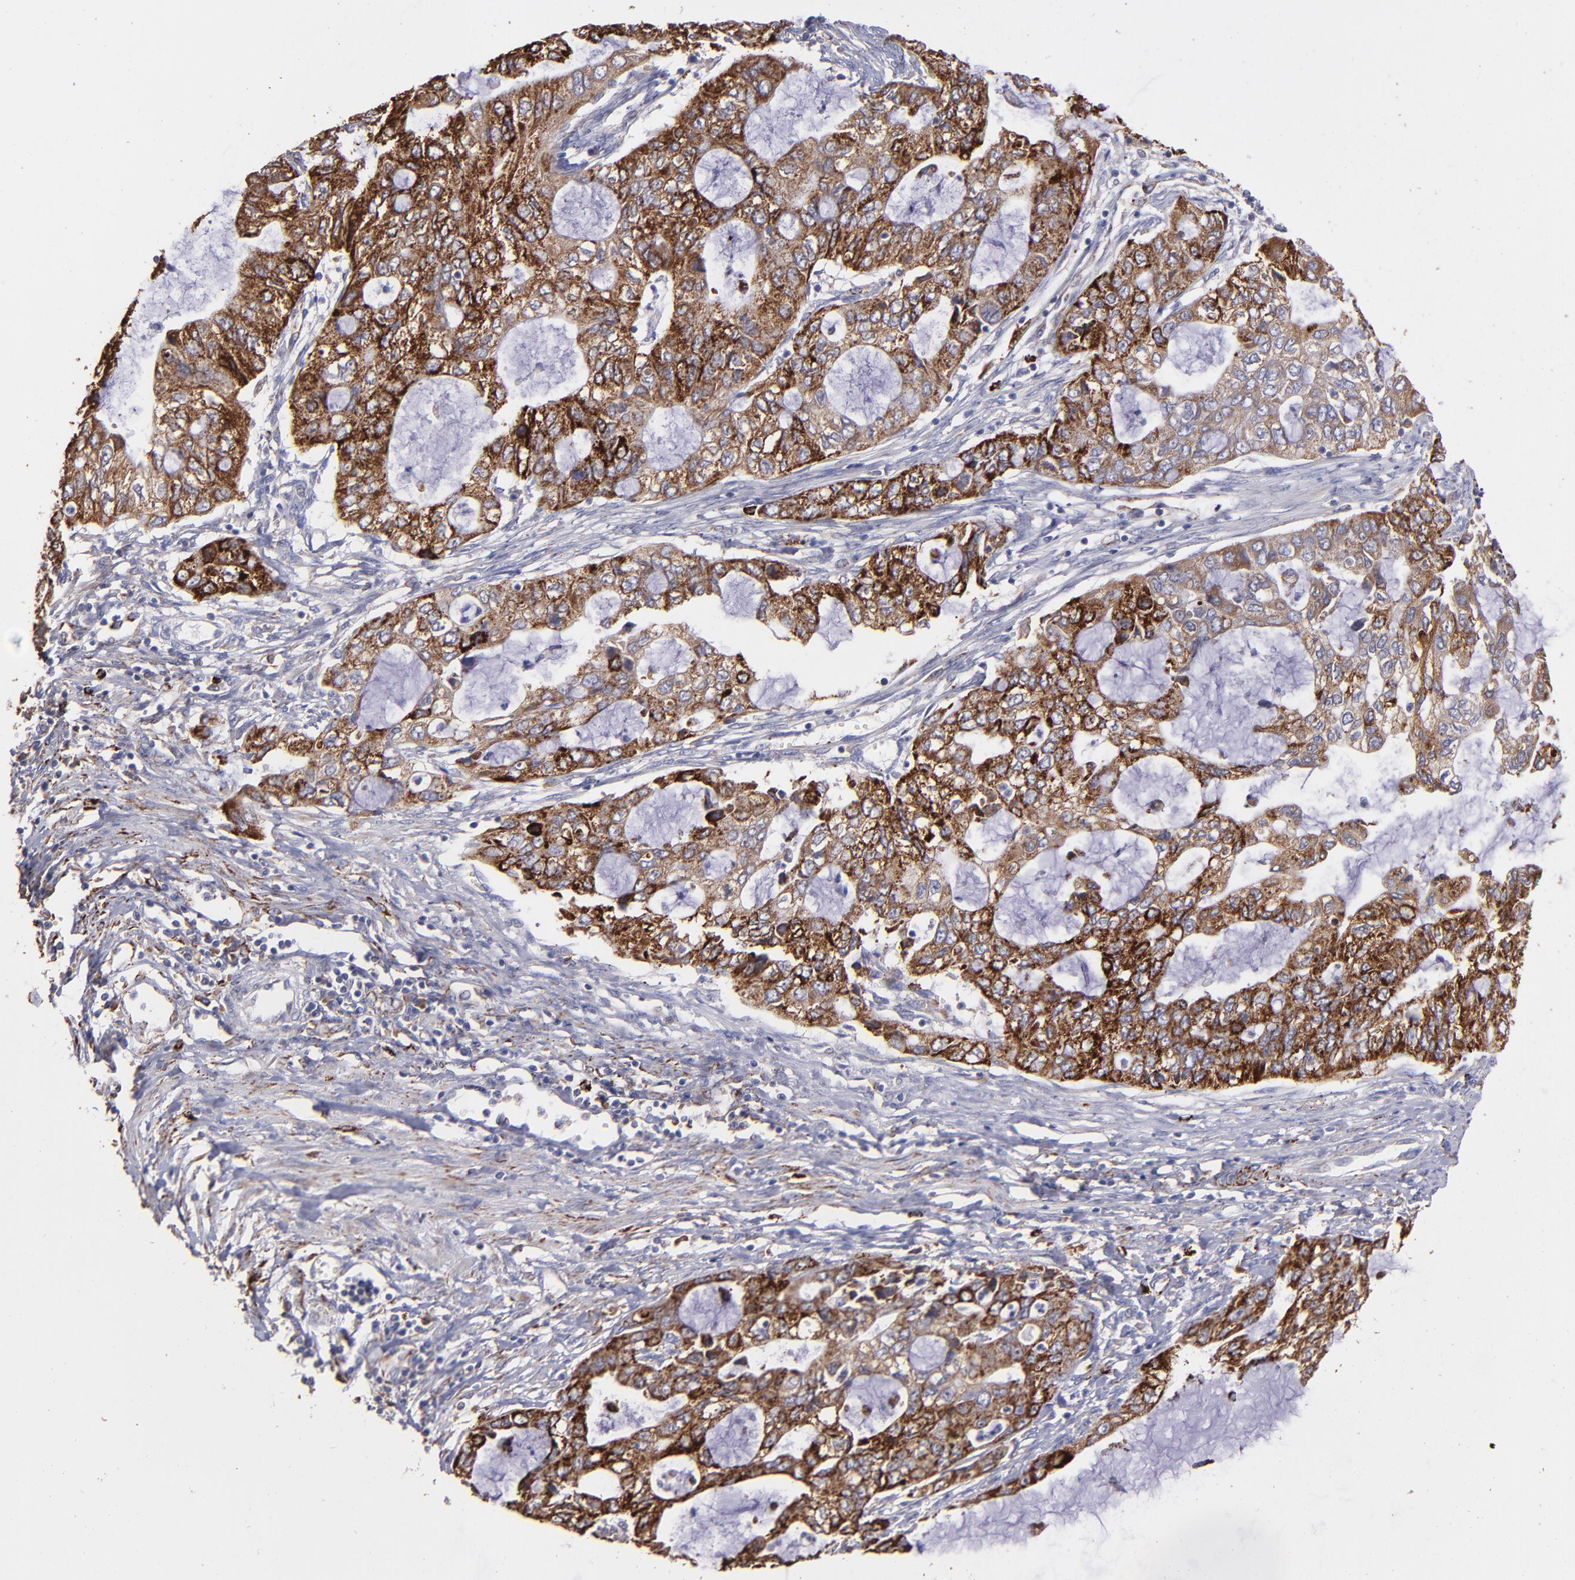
{"staining": {"intensity": "strong", "quantity": ">75%", "location": "cytoplasmic/membranous"}, "tissue": "stomach cancer", "cell_type": "Tumor cells", "image_type": "cancer", "snomed": [{"axis": "morphology", "description": "Adenocarcinoma, NOS"}, {"axis": "topography", "description": "Stomach, upper"}], "caption": "Protein staining of adenocarcinoma (stomach) tissue shows strong cytoplasmic/membranous expression in approximately >75% of tumor cells.", "gene": "MAOB", "patient": {"sex": "female", "age": 52}}